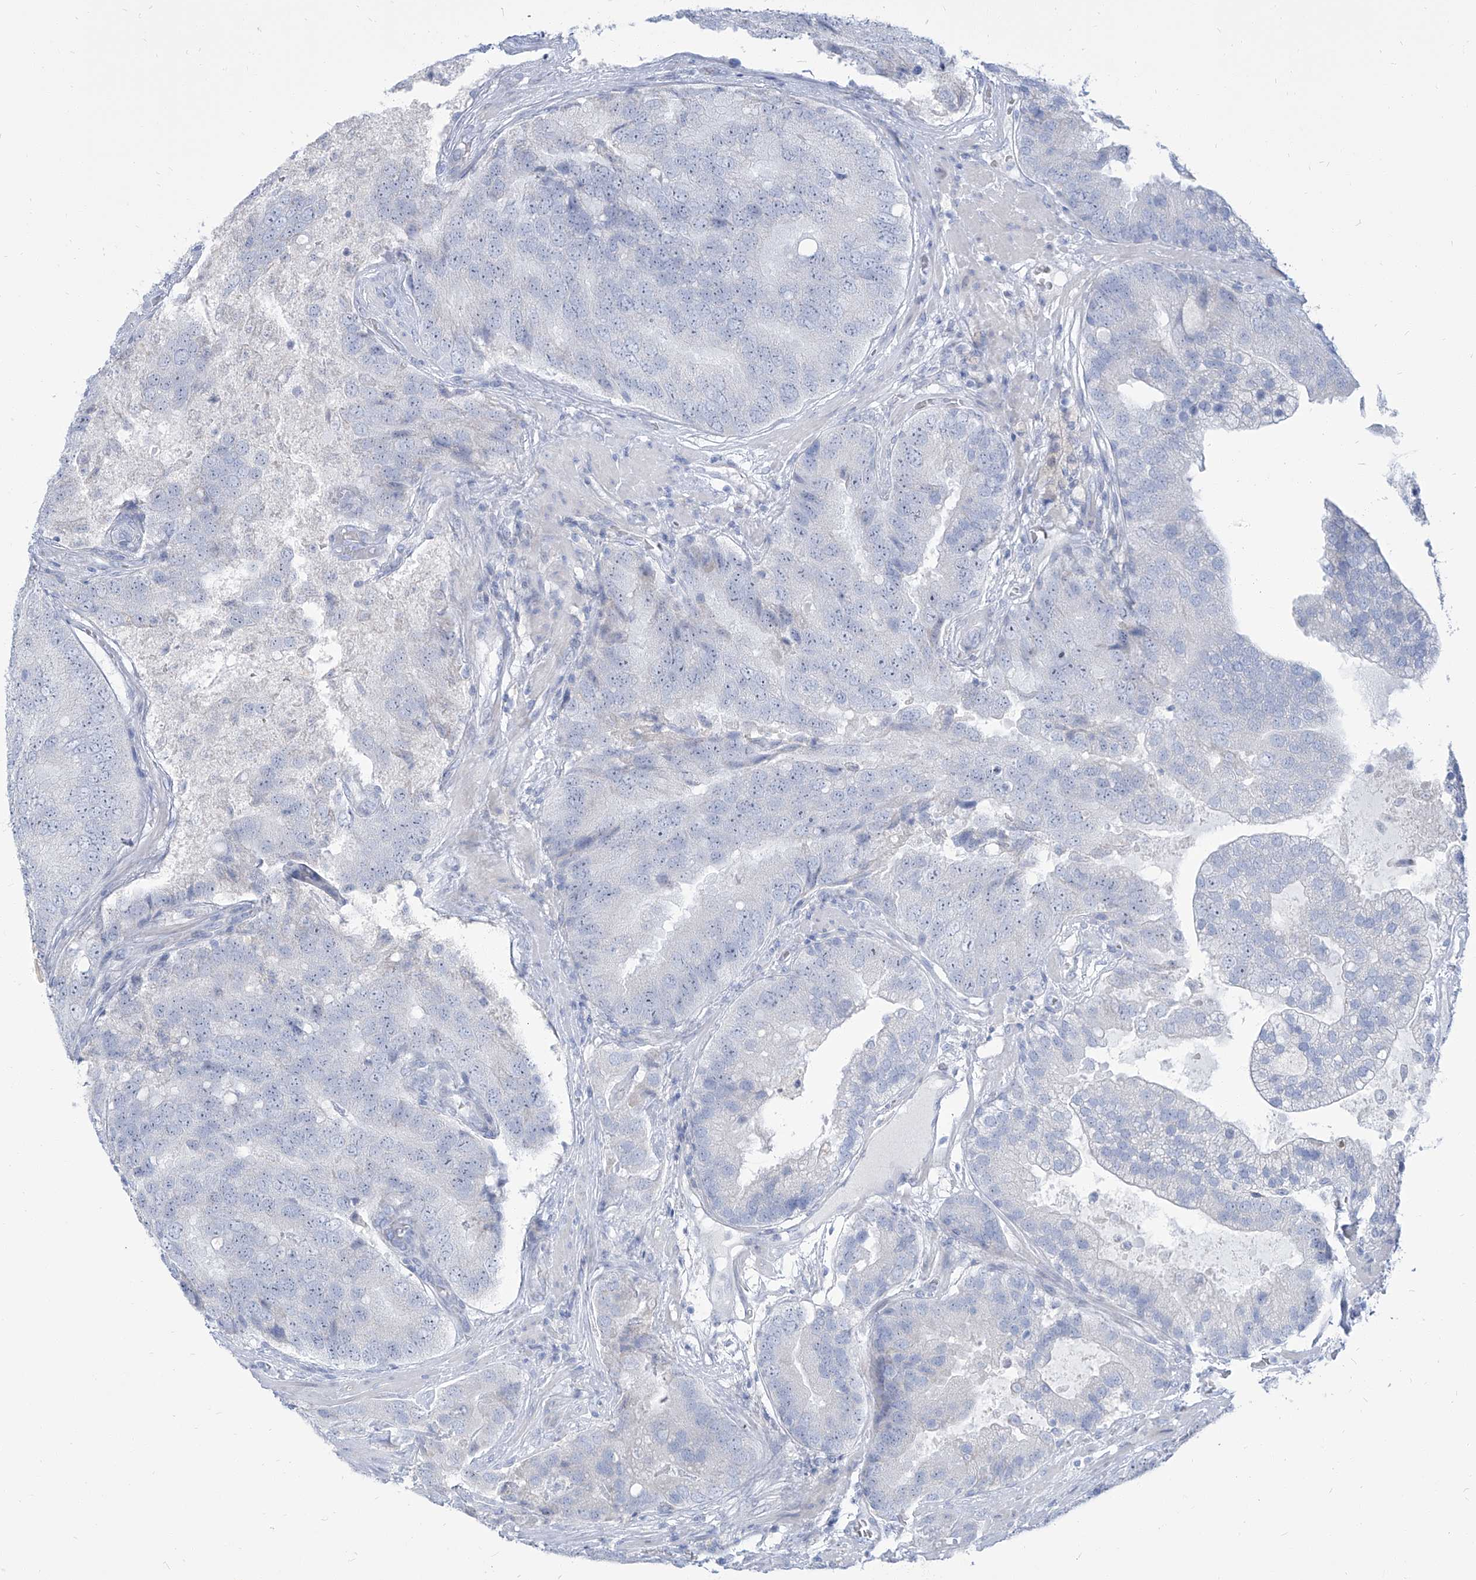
{"staining": {"intensity": "negative", "quantity": "none", "location": "none"}, "tissue": "prostate cancer", "cell_type": "Tumor cells", "image_type": "cancer", "snomed": [{"axis": "morphology", "description": "Adenocarcinoma, High grade"}, {"axis": "topography", "description": "Prostate"}], "caption": "There is no significant positivity in tumor cells of high-grade adenocarcinoma (prostate).", "gene": "TXLNB", "patient": {"sex": "male", "age": 70}}